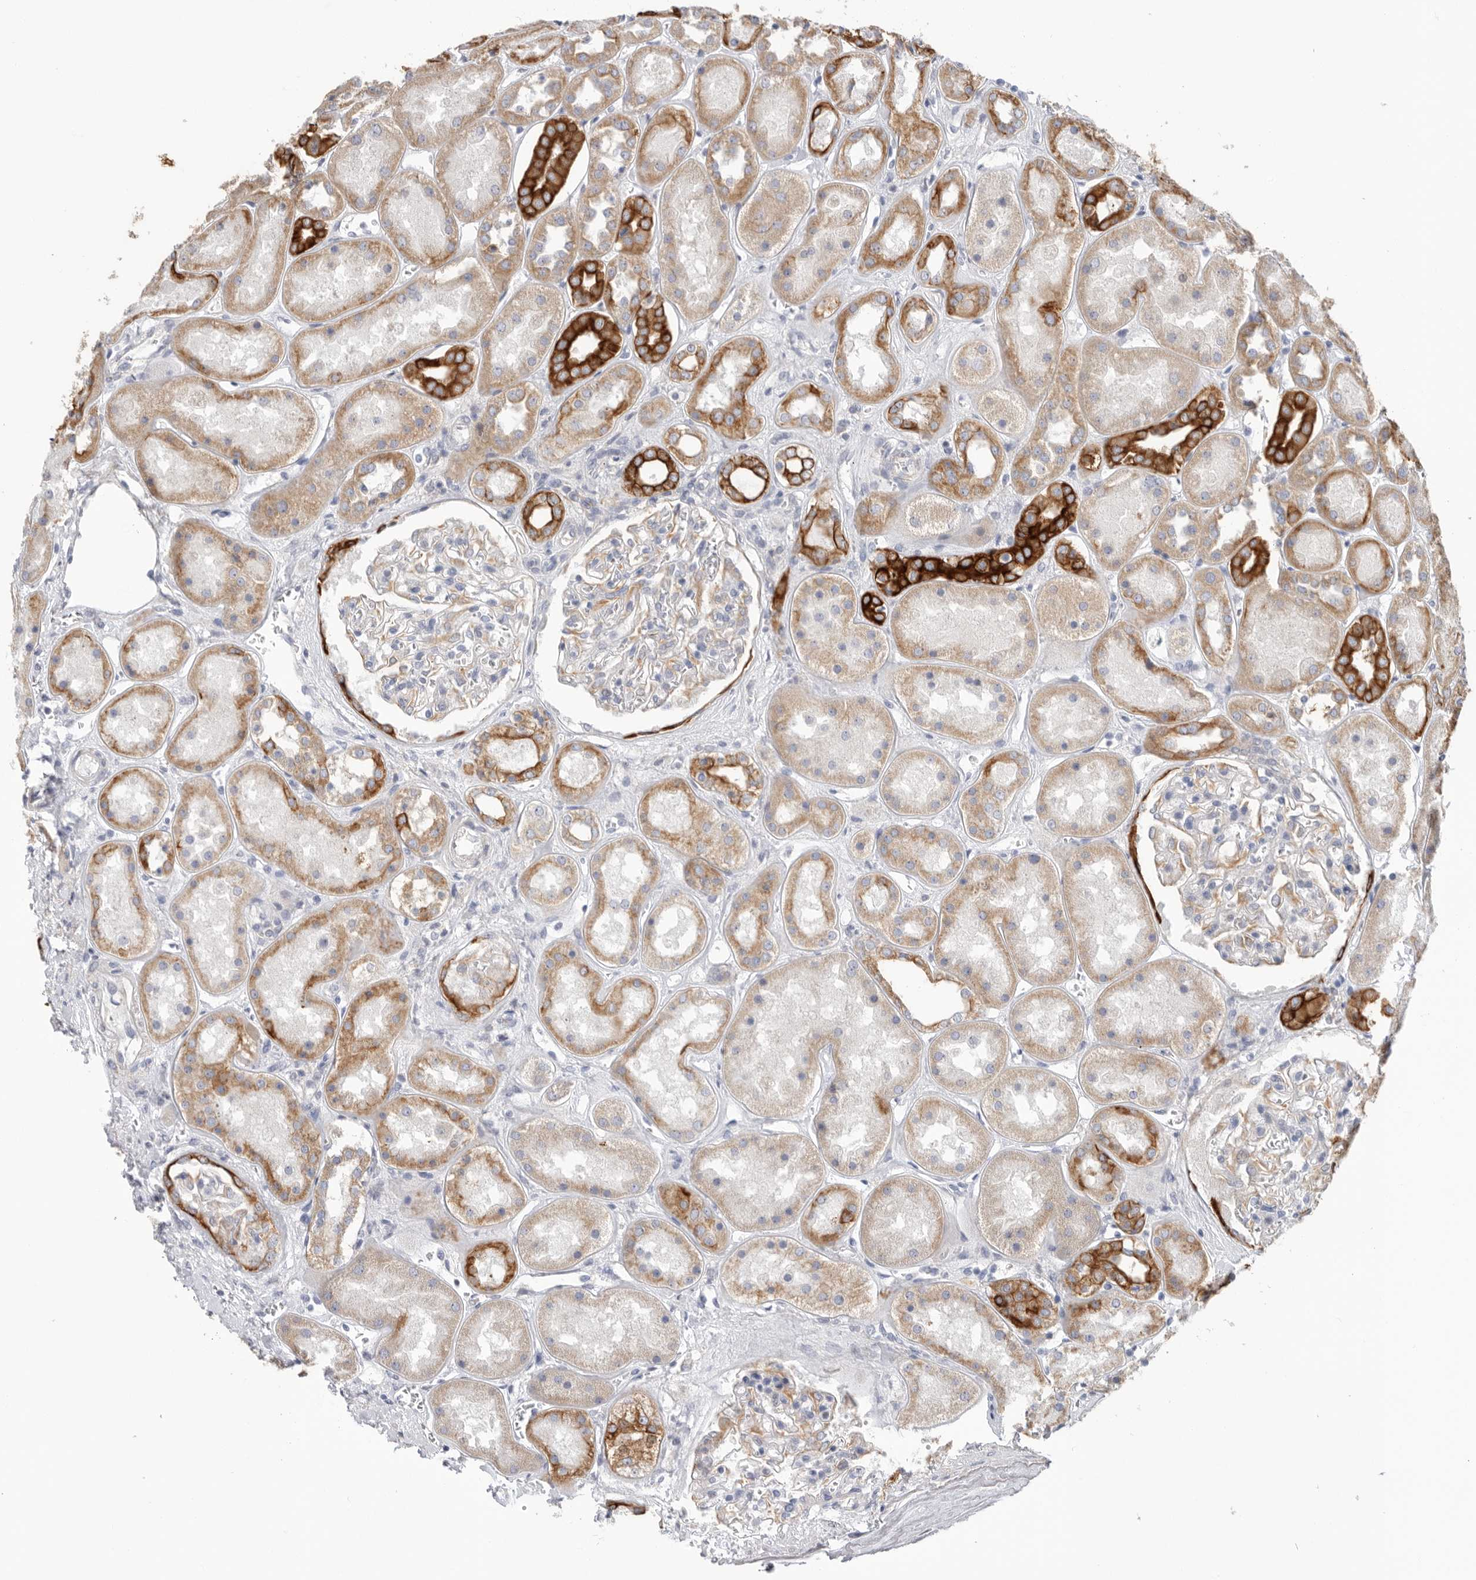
{"staining": {"intensity": "strong", "quantity": "<25%", "location": "cytoplasmic/membranous"}, "tissue": "kidney", "cell_type": "Cells in glomeruli", "image_type": "normal", "snomed": [{"axis": "morphology", "description": "Normal tissue, NOS"}, {"axis": "topography", "description": "Kidney"}], "caption": "Human kidney stained with a brown dye demonstrates strong cytoplasmic/membranous positive expression in approximately <25% of cells in glomeruli.", "gene": "MTFR1L", "patient": {"sex": "male", "age": 70}}